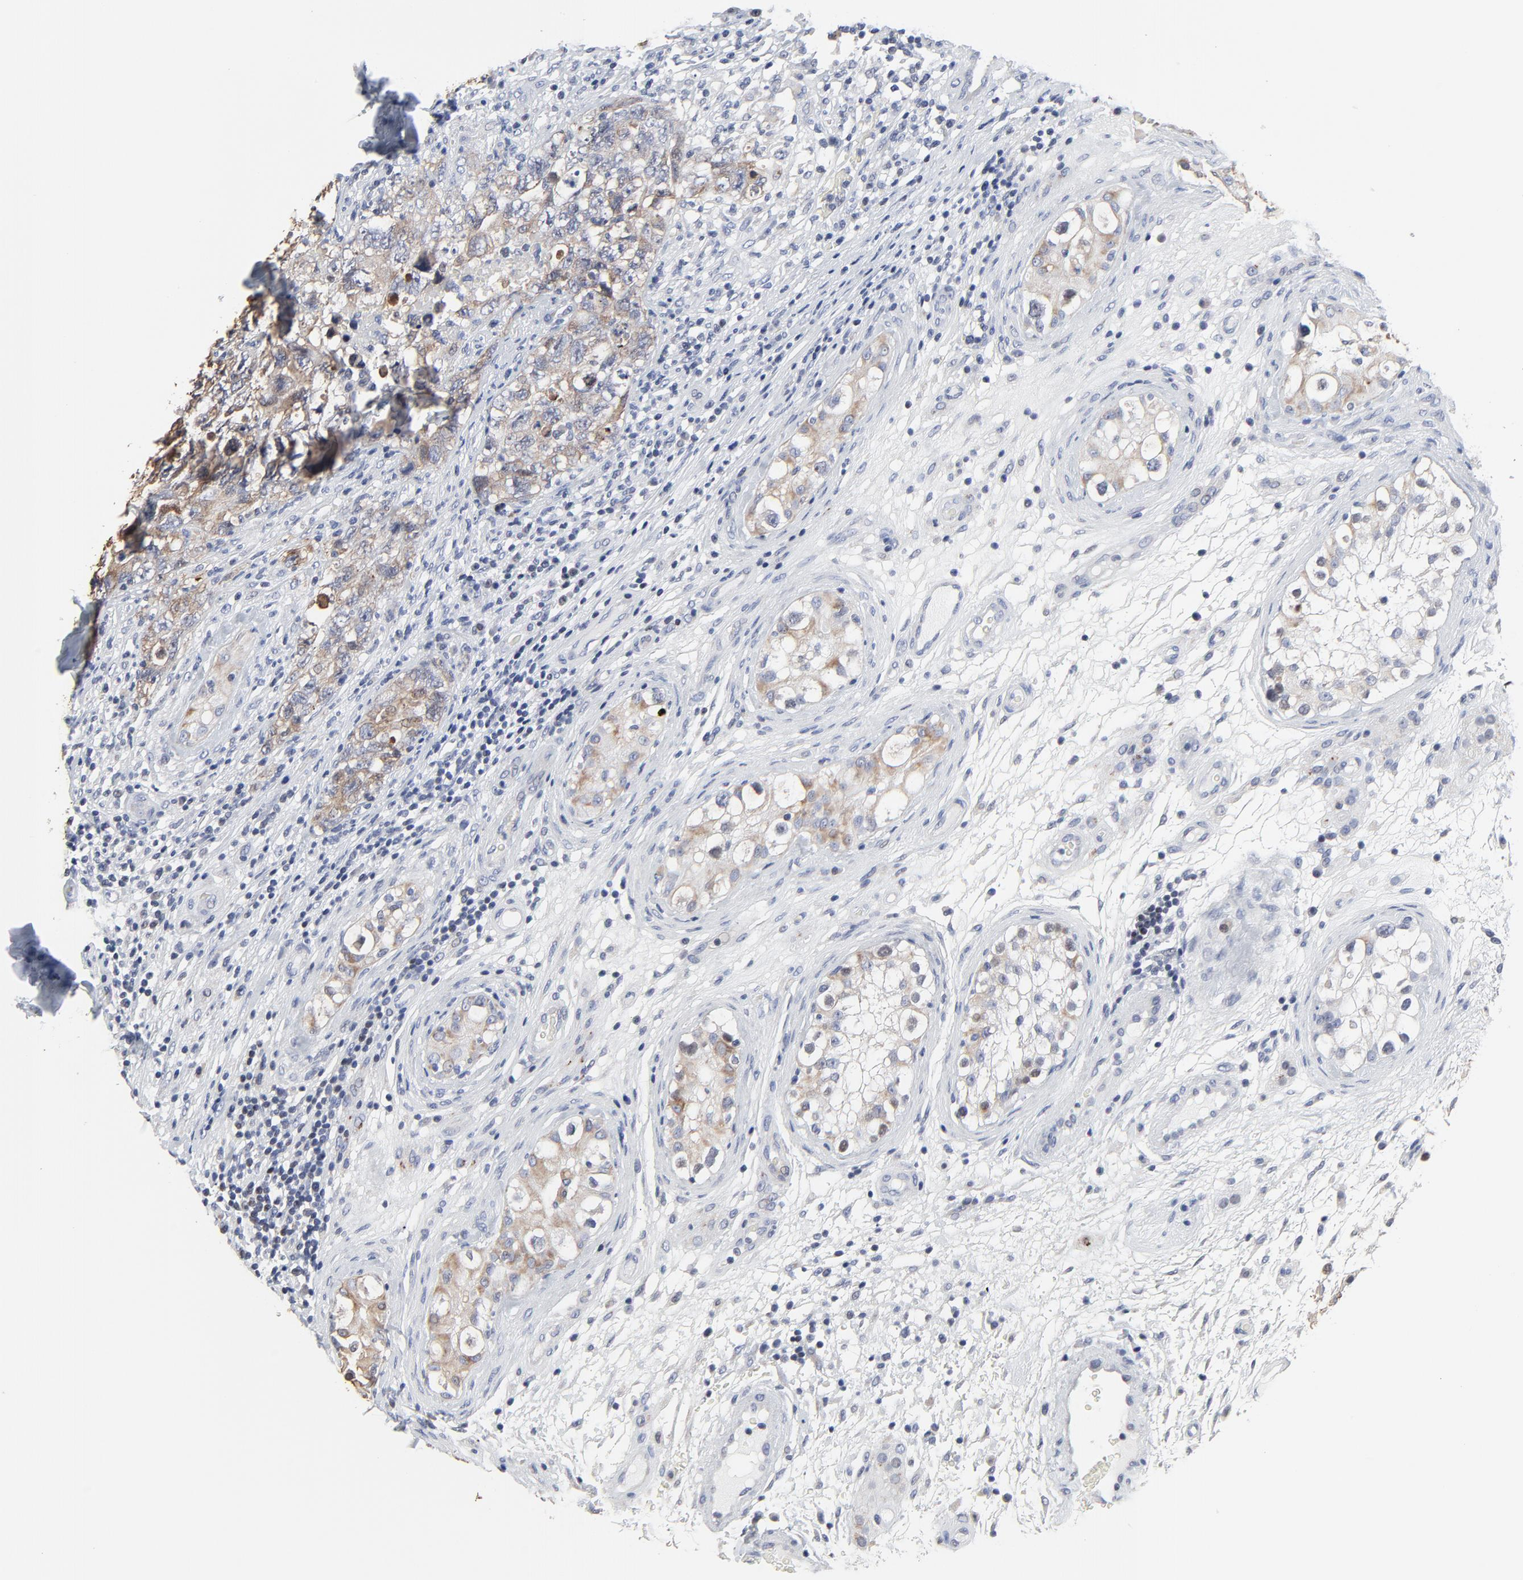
{"staining": {"intensity": "weak", "quantity": ">75%", "location": "cytoplasmic/membranous"}, "tissue": "testis cancer", "cell_type": "Tumor cells", "image_type": "cancer", "snomed": [{"axis": "morphology", "description": "Carcinoma, Embryonal, NOS"}, {"axis": "topography", "description": "Testis"}], "caption": "Tumor cells exhibit low levels of weak cytoplasmic/membranous staining in approximately >75% of cells in embryonal carcinoma (testis).", "gene": "LNX1", "patient": {"sex": "male", "age": 31}}